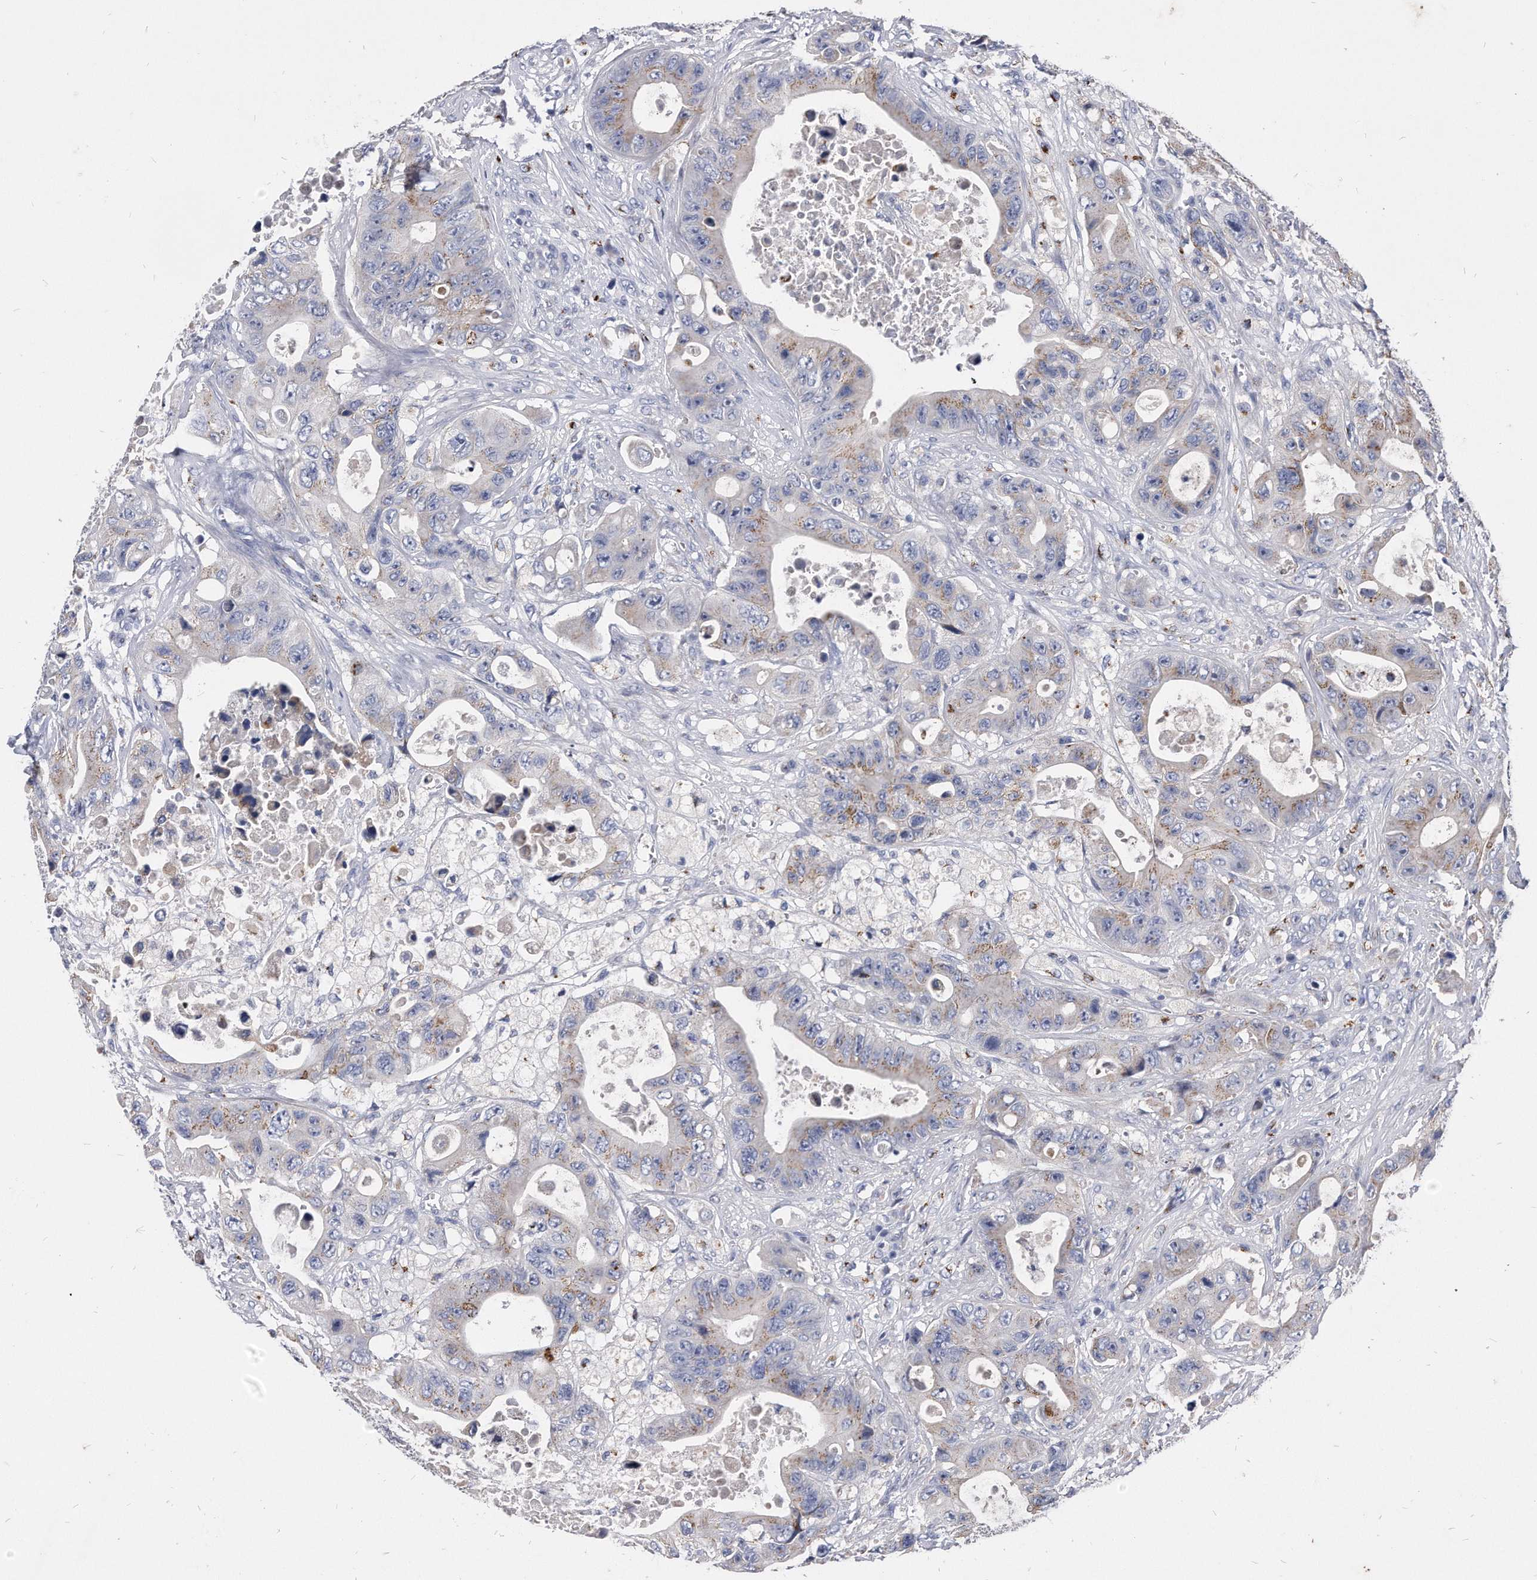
{"staining": {"intensity": "moderate", "quantity": "25%-75%", "location": "cytoplasmic/membranous"}, "tissue": "colorectal cancer", "cell_type": "Tumor cells", "image_type": "cancer", "snomed": [{"axis": "morphology", "description": "Adenocarcinoma, NOS"}, {"axis": "topography", "description": "Colon"}], "caption": "Immunohistochemistry (IHC) (DAB) staining of adenocarcinoma (colorectal) reveals moderate cytoplasmic/membranous protein staining in approximately 25%-75% of tumor cells.", "gene": "MGAT4A", "patient": {"sex": "female", "age": 46}}